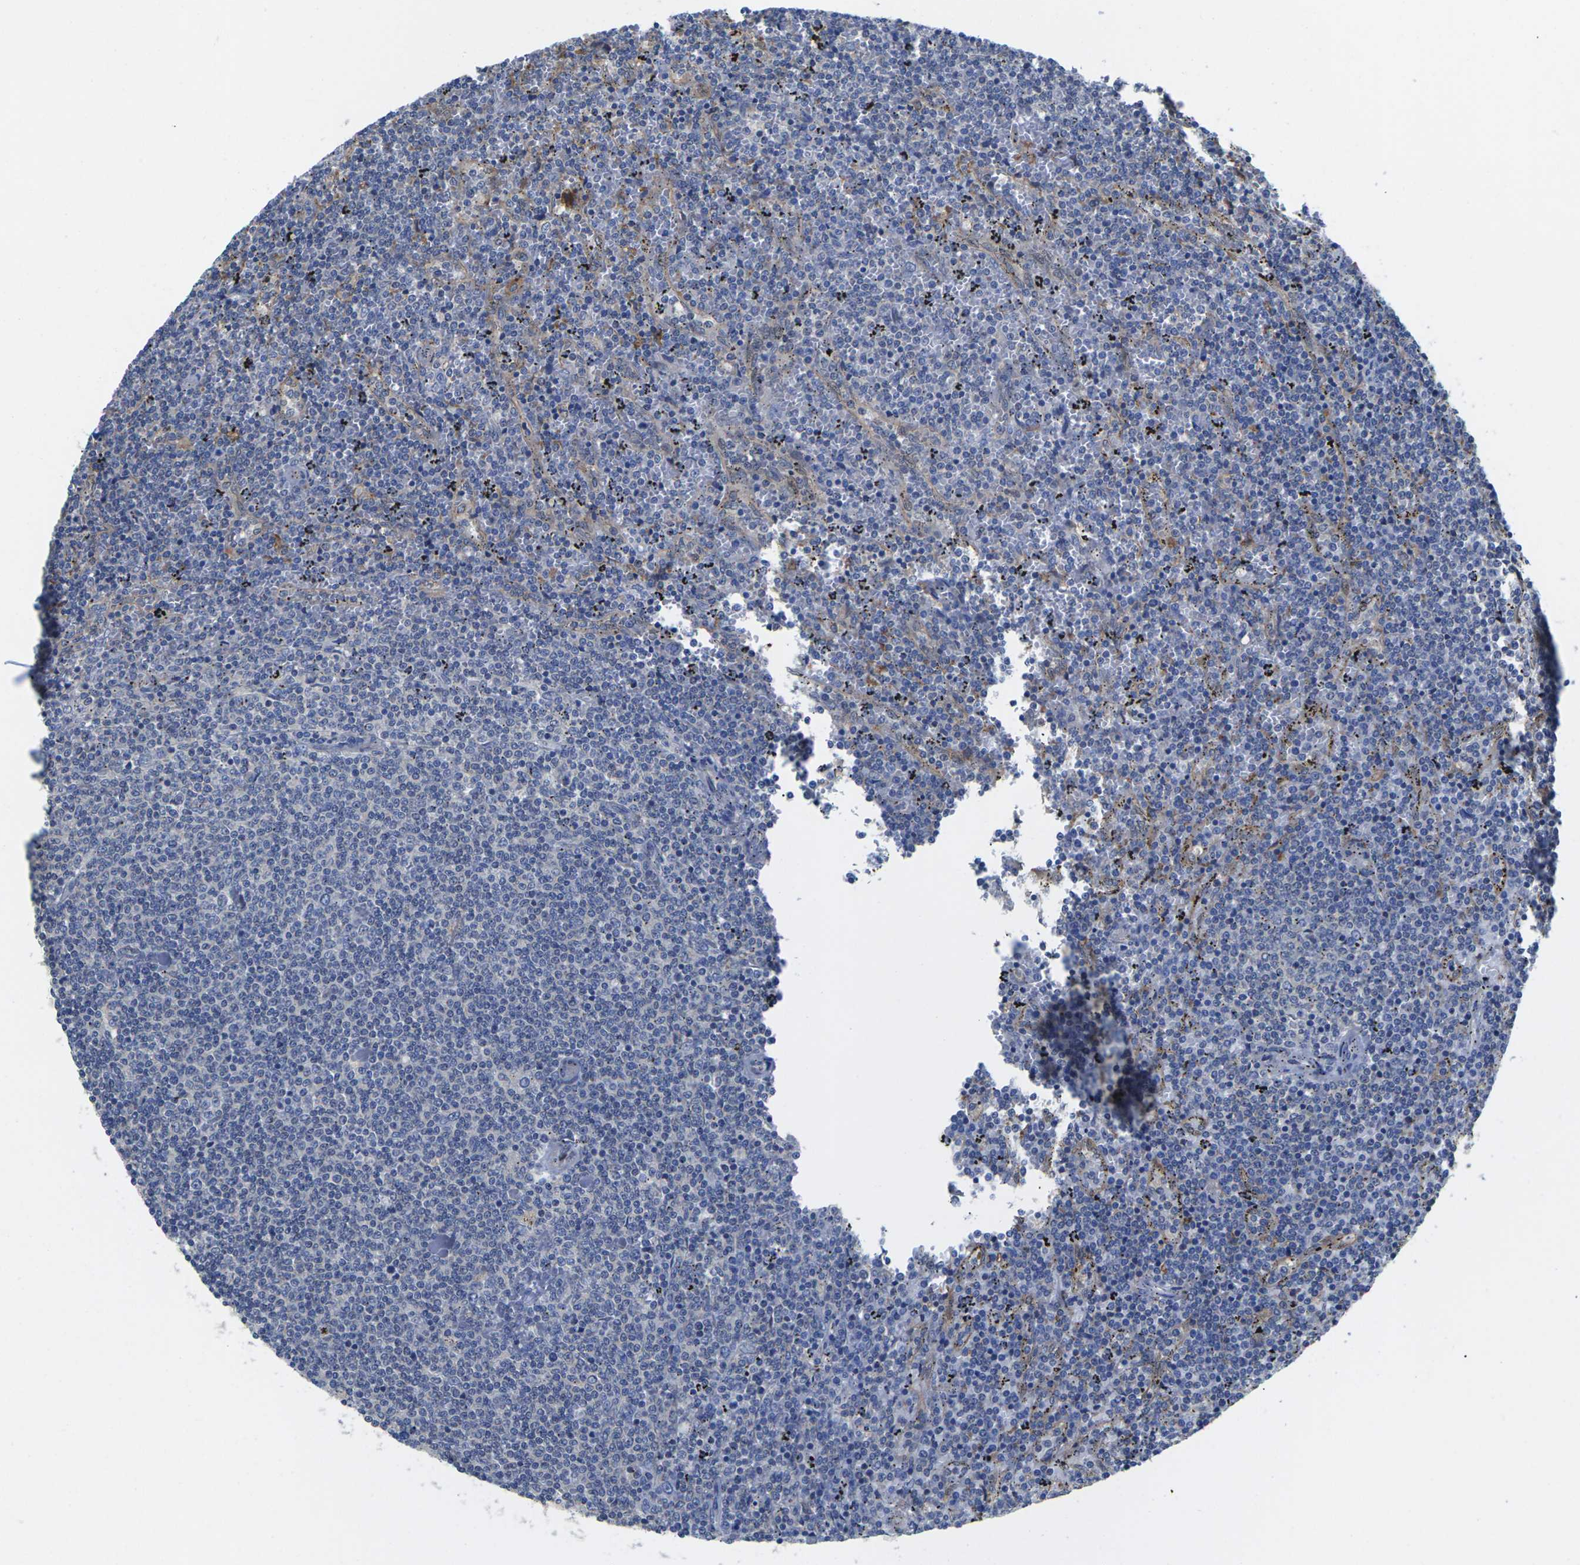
{"staining": {"intensity": "negative", "quantity": "none", "location": "none"}, "tissue": "lymphoma", "cell_type": "Tumor cells", "image_type": "cancer", "snomed": [{"axis": "morphology", "description": "Malignant lymphoma, non-Hodgkin's type, Low grade"}, {"axis": "topography", "description": "Spleen"}], "caption": "Tumor cells are negative for protein expression in human low-grade malignant lymphoma, non-Hodgkin's type.", "gene": "SCNN1A", "patient": {"sex": "female", "age": 50}}